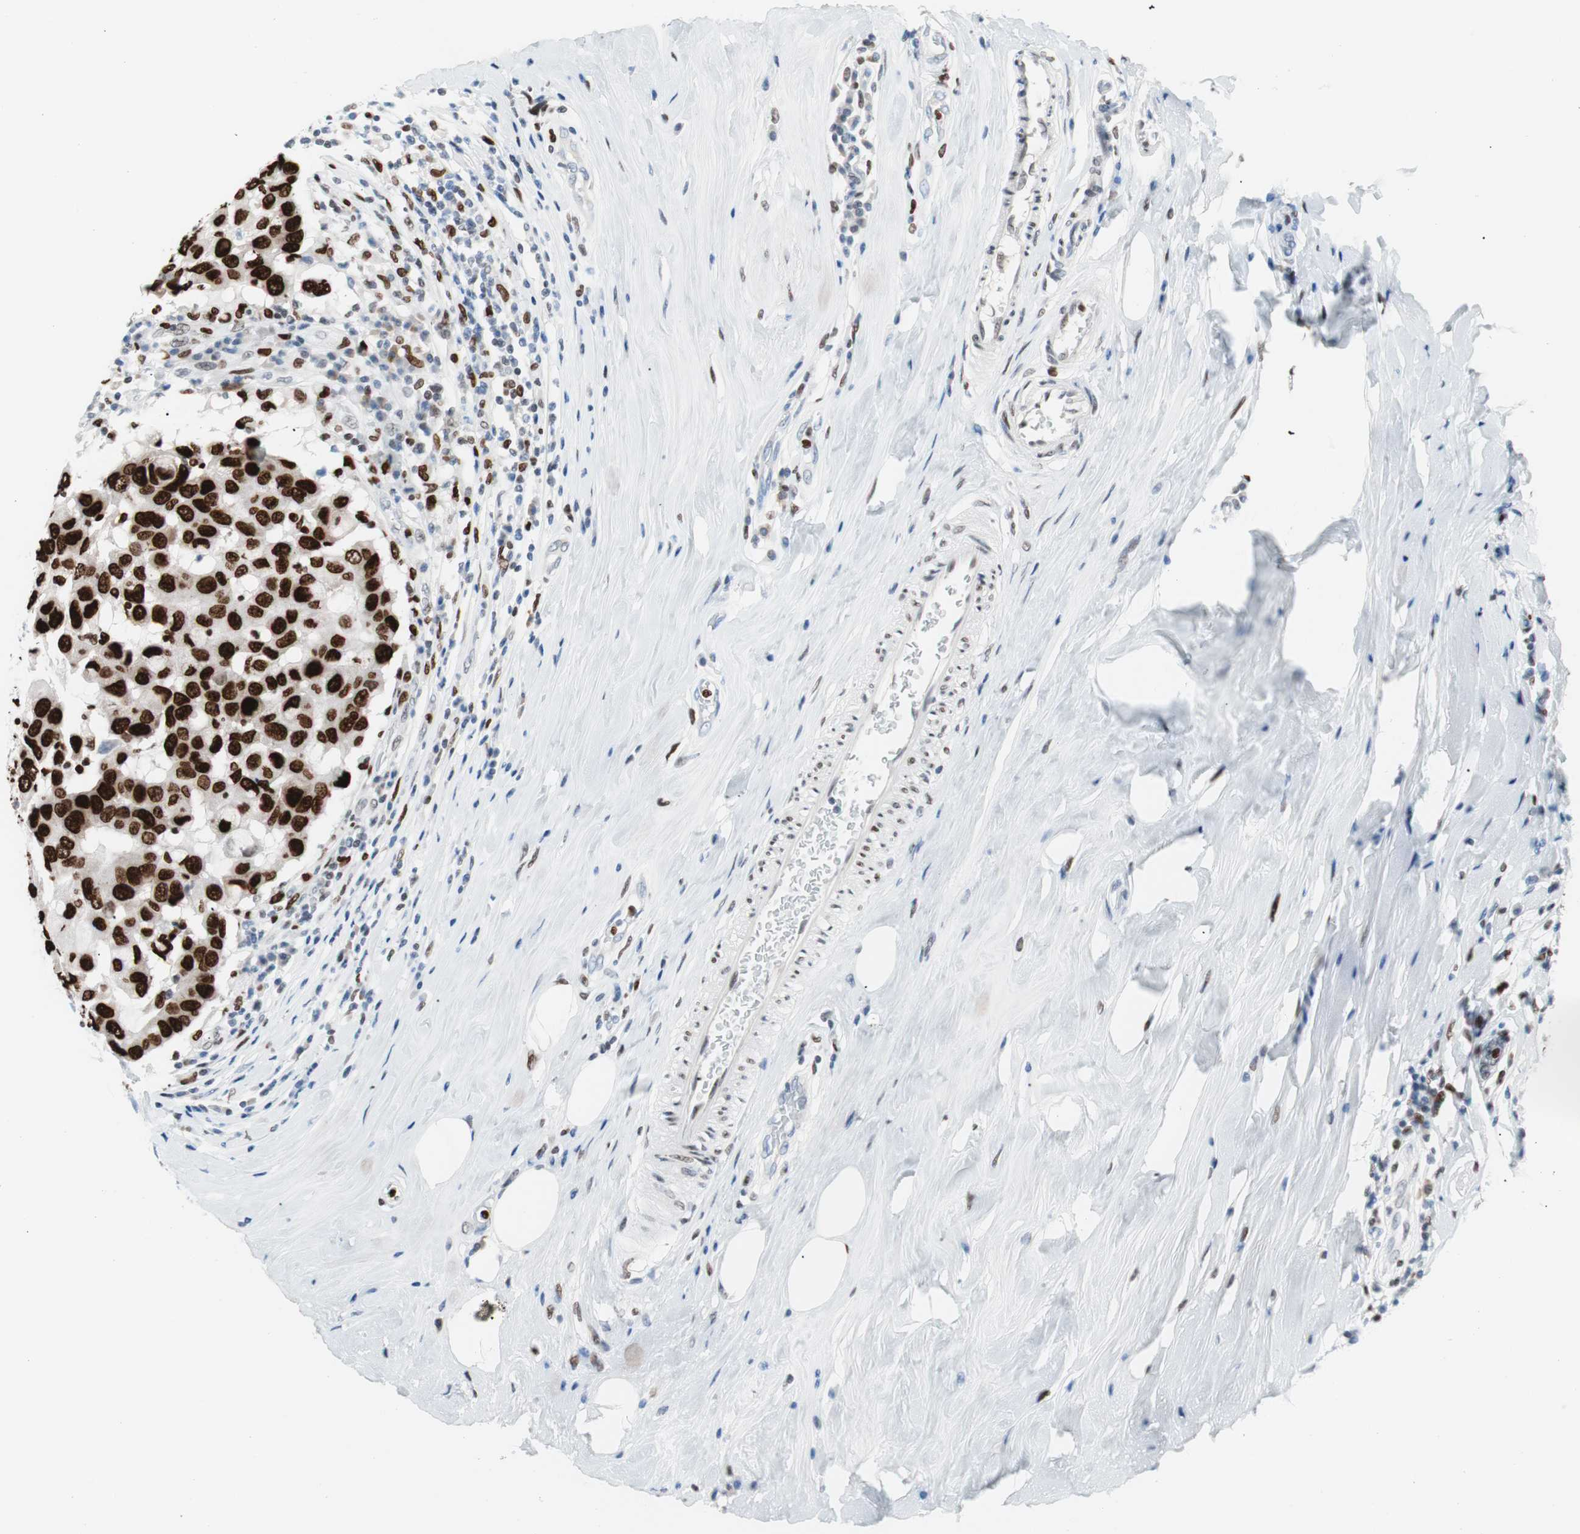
{"staining": {"intensity": "strong", "quantity": ">75%", "location": "nuclear"}, "tissue": "breast cancer", "cell_type": "Tumor cells", "image_type": "cancer", "snomed": [{"axis": "morphology", "description": "Duct carcinoma"}, {"axis": "topography", "description": "Breast"}], "caption": "Protein staining of breast cancer tissue reveals strong nuclear positivity in about >75% of tumor cells. (DAB (3,3'-diaminobenzidine) IHC, brown staining for protein, blue staining for nuclei).", "gene": "CEBPB", "patient": {"sex": "female", "age": 27}}